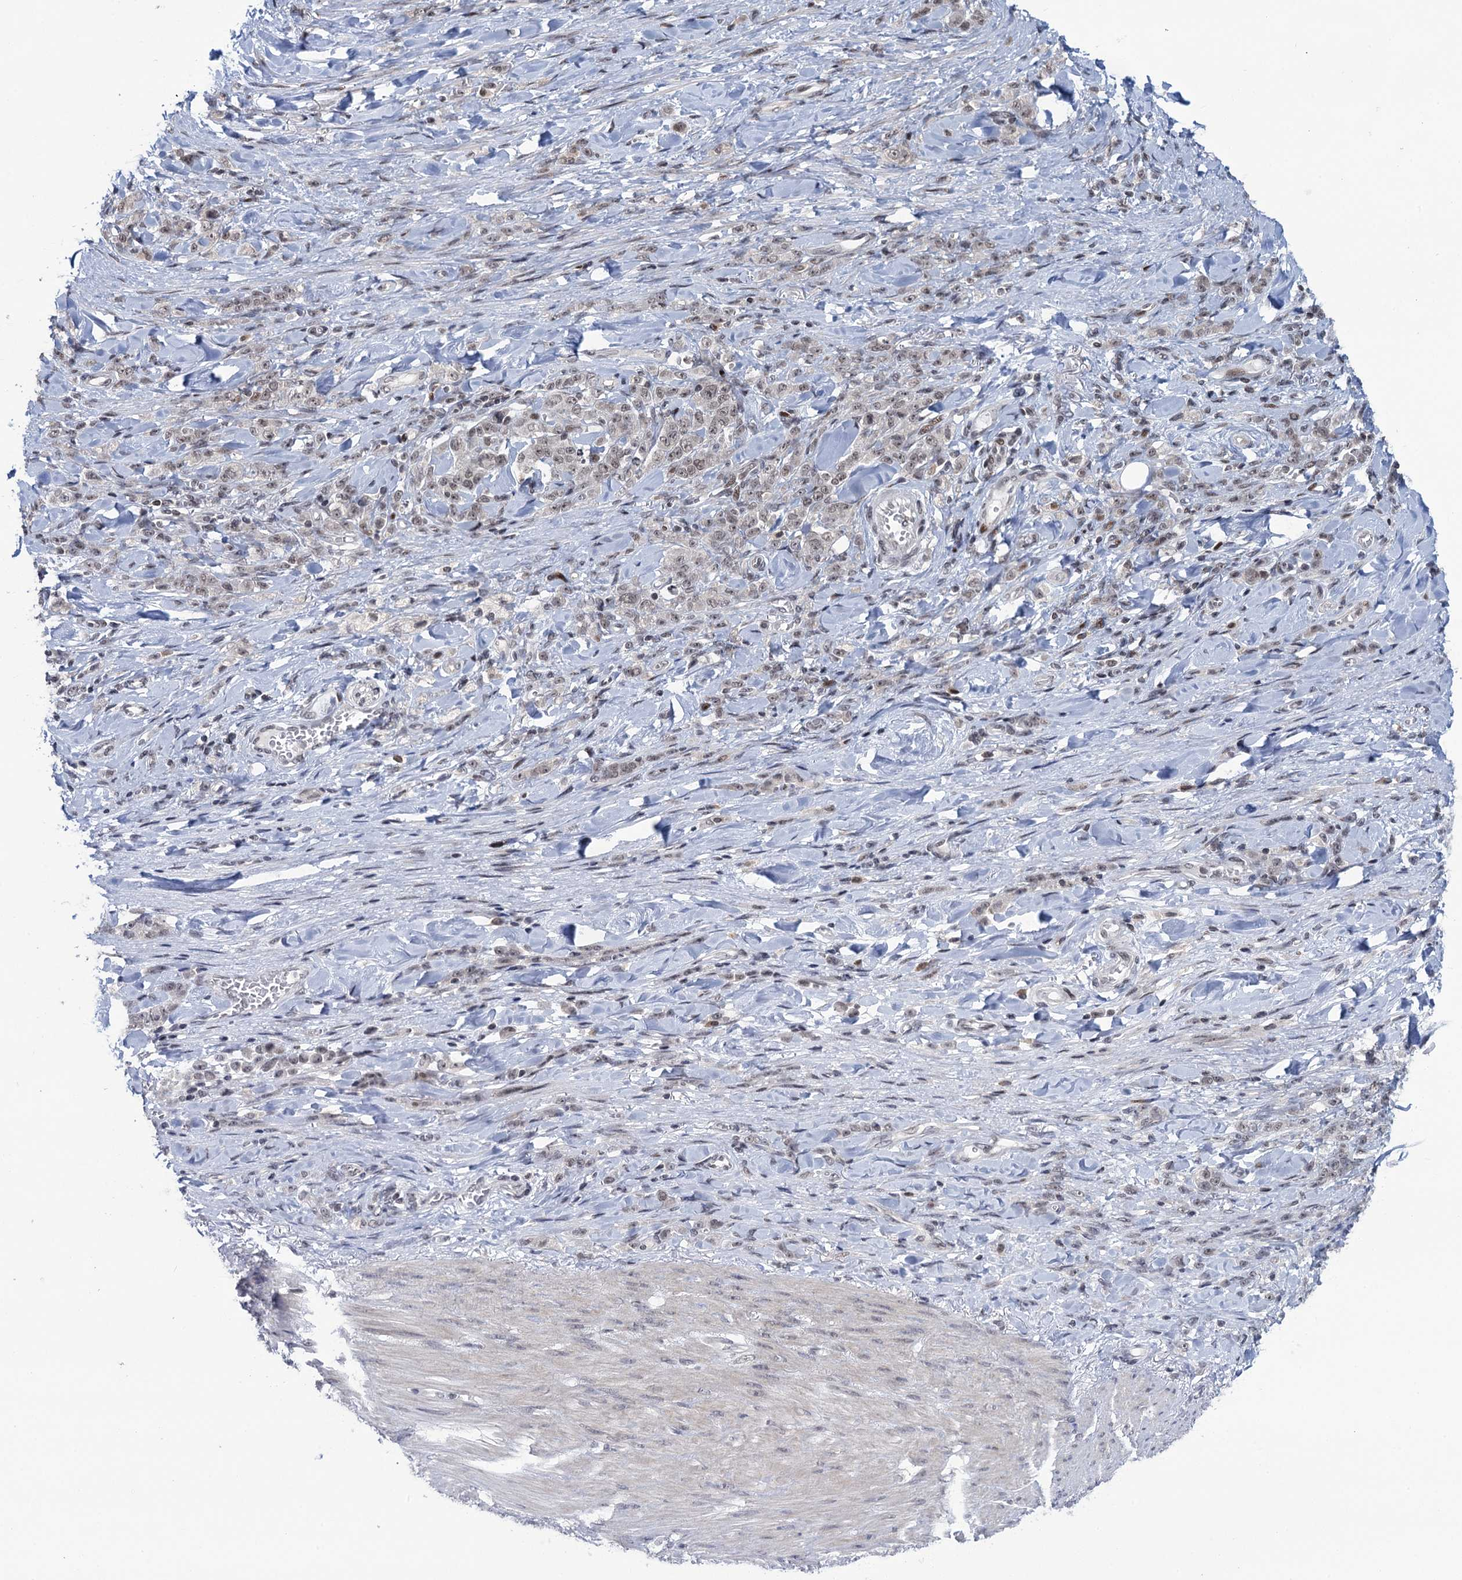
{"staining": {"intensity": "weak", "quantity": "25%-75%", "location": "nuclear"}, "tissue": "stomach cancer", "cell_type": "Tumor cells", "image_type": "cancer", "snomed": [{"axis": "morphology", "description": "Normal tissue, NOS"}, {"axis": "morphology", "description": "Adenocarcinoma, NOS"}, {"axis": "topography", "description": "Stomach"}], "caption": "Stomach adenocarcinoma stained with a brown dye reveals weak nuclear positive staining in about 25%-75% of tumor cells.", "gene": "ZNF169", "patient": {"sex": "male", "age": 82}}